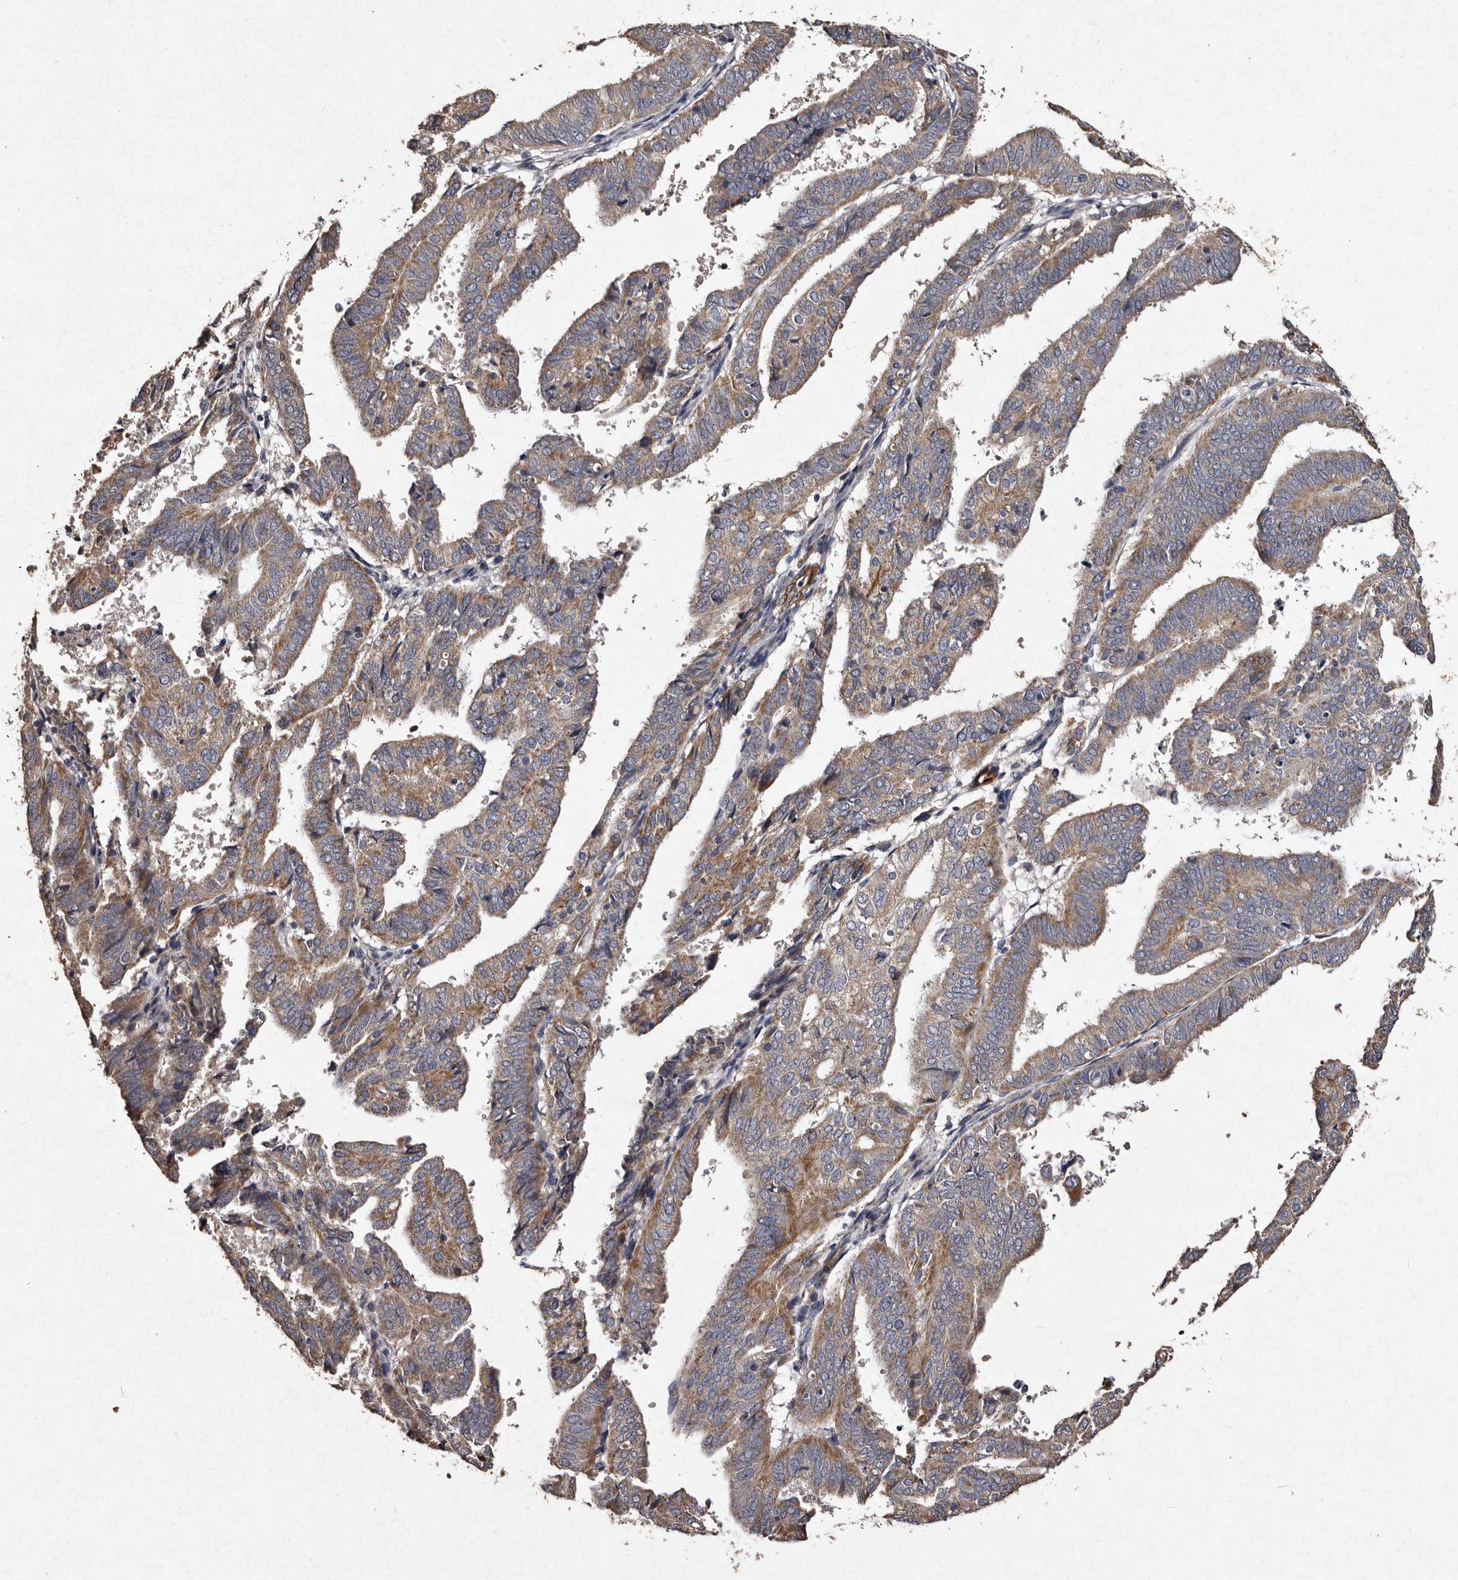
{"staining": {"intensity": "moderate", "quantity": ">75%", "location": "cytoplasmic/membranous"}, "tissue": "endometrial cancer", "cell_type": "Tumor cells", "image_type": "cancer", "snomed": [{"axis": "morphology", "description": "Adenocarcinoma, NOS"}, {"axis": "topography", "description": "Uterus"}], "caption": "High-power microscopy captured an immunohistochemistry micrograph of adenocarcinoma (endometrial), revealing moderate cytoplasmic/membranous expression in about >75% of tumor cells.", "gene": "TFB1M", "patient": {"sex": "female", "age": 77}}